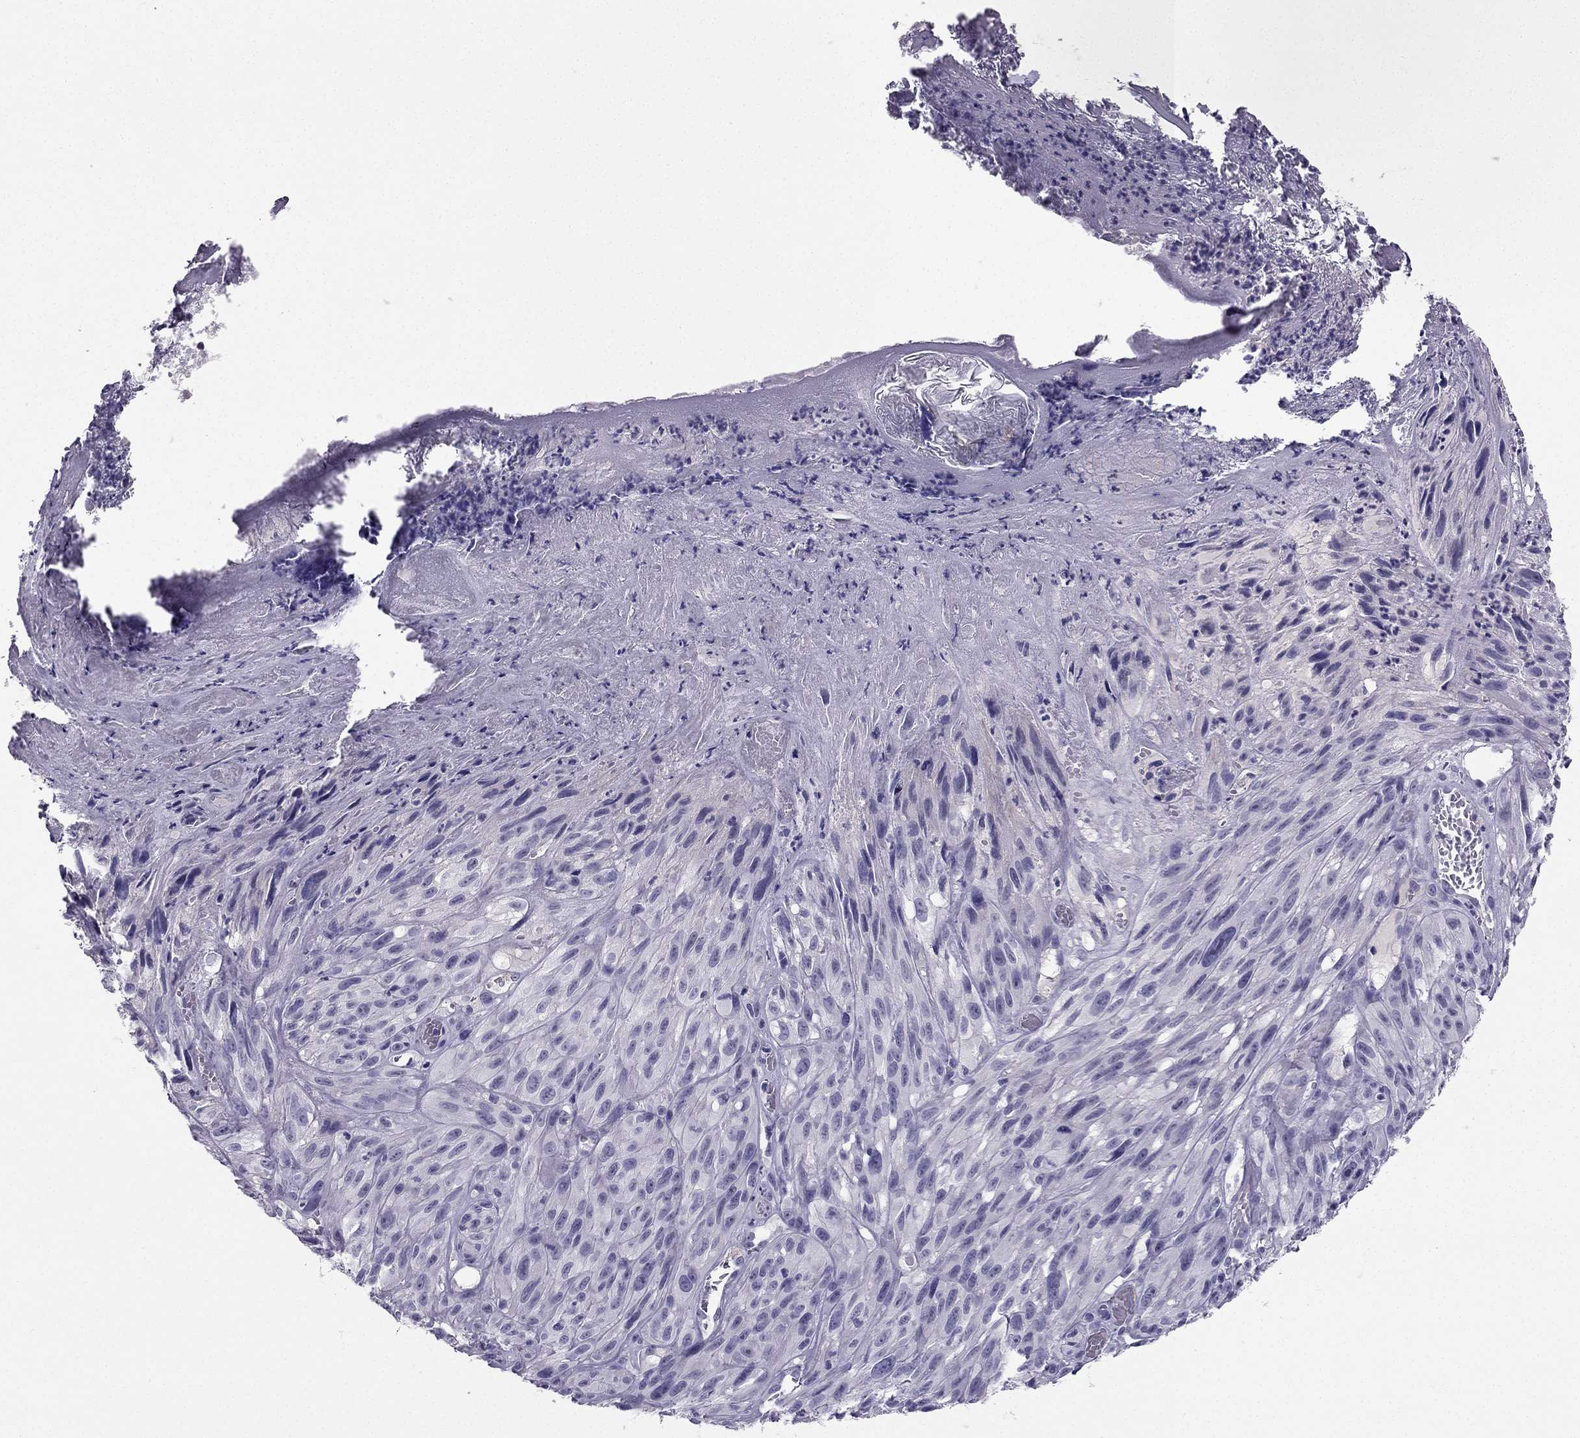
{"staining": {"intensity": "negative", "quantity": "none", "location": "none"}, "tissue": "melanoma", "cell_type": "Tumor cells", "image_type": "cancer", "snomed": [{"axis": "morphology", "description": "Malignant melanoma, NOS"}, {"axis": "topography", "description": "Skin"}], "caption": "There is no significant positivity in tumor cells of melanoma.", "gene": "LMTK3", "patient": {"sex": "male", "age": 51}}